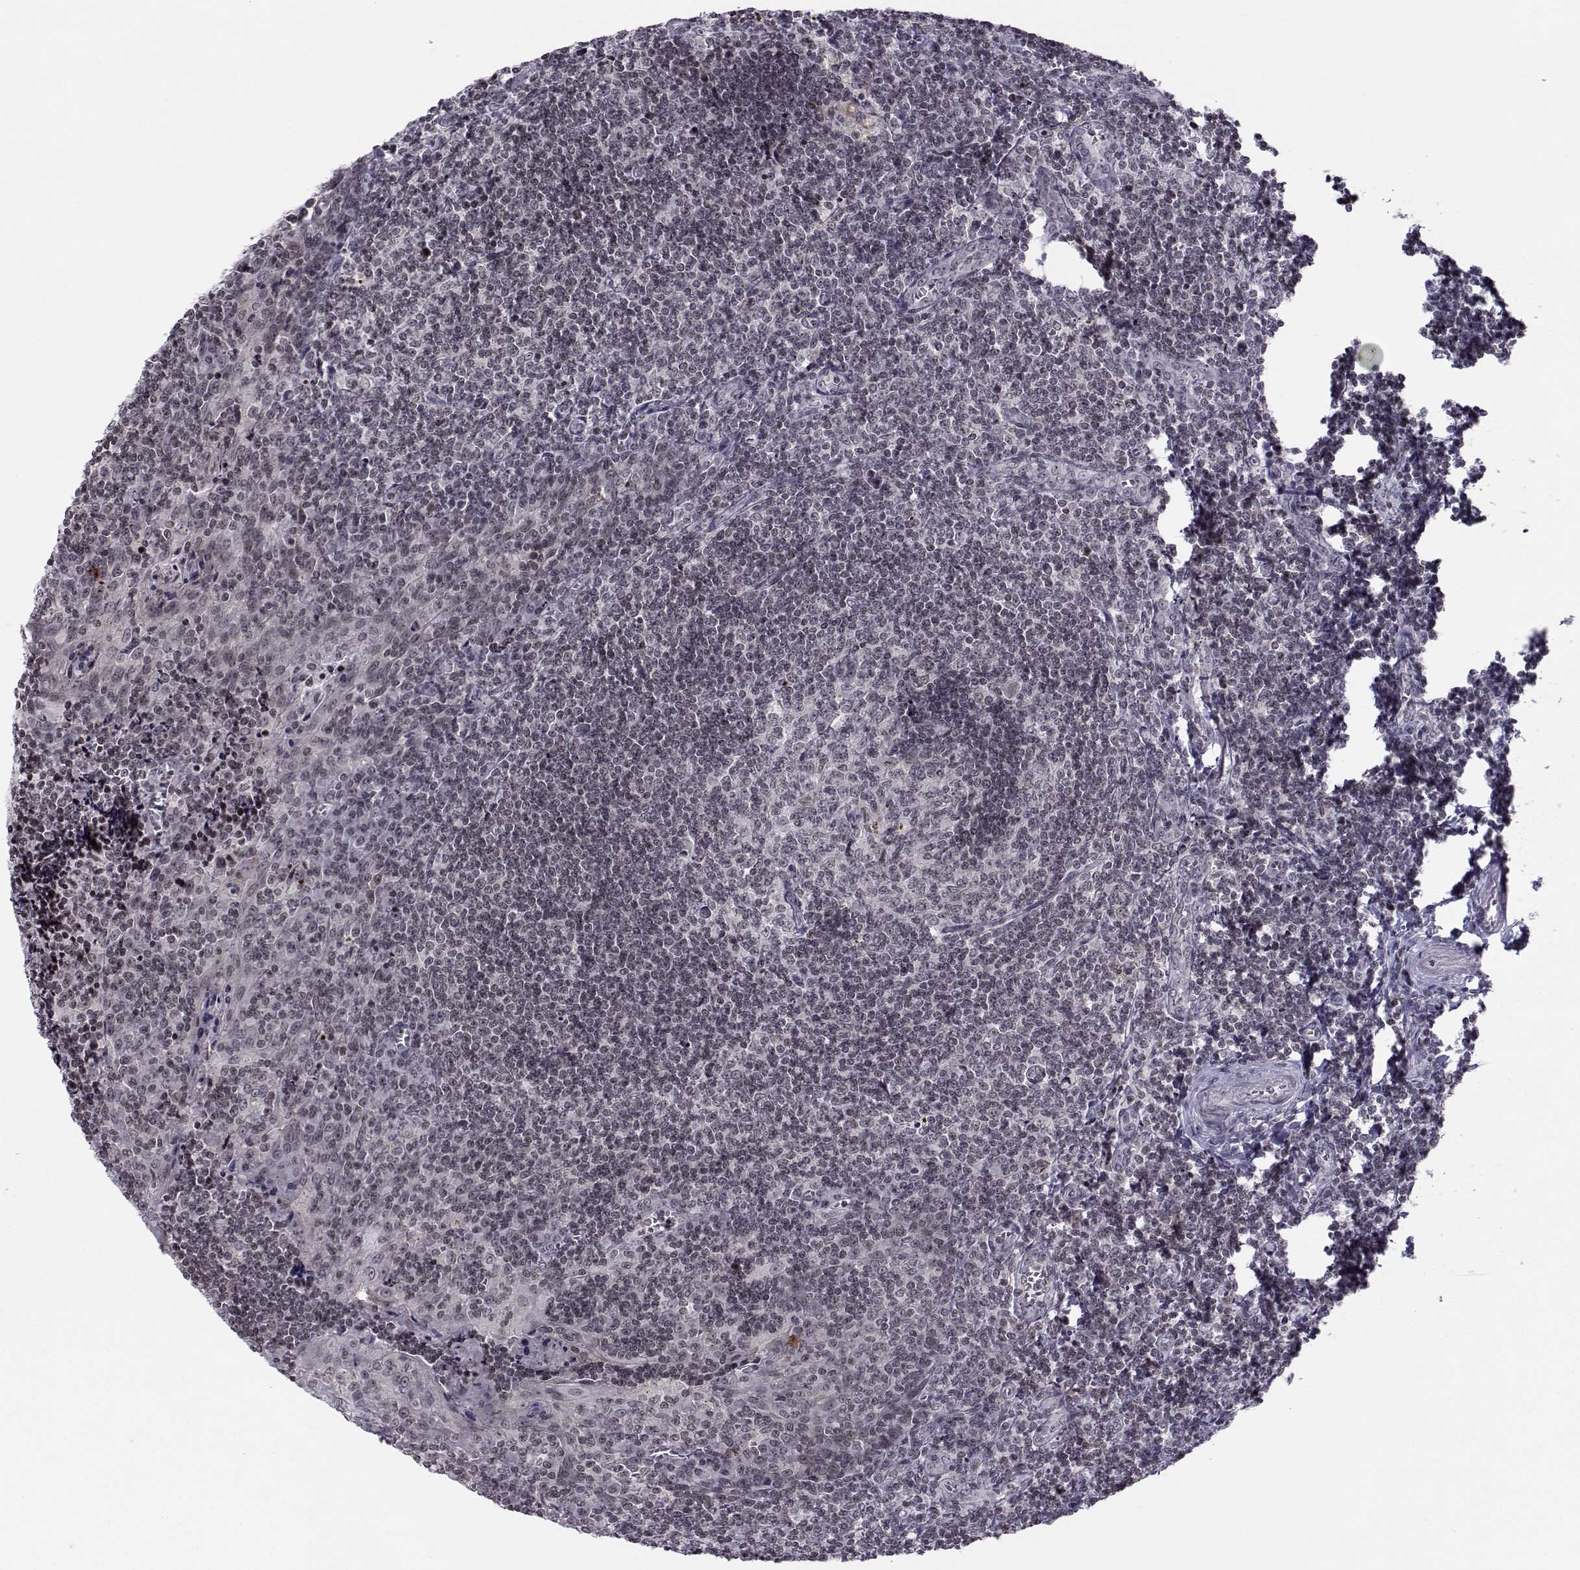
{"staining": {"intensity": "negative", "quantity": "none", "location": "none"}, "tissue": "tonsil", "cell_type": "Germinal center cells", "image_type": "normal", "snomed": [{"axis": "morphology", "description": "Normal tissue, NOS"}, {"axis": "morphology", "description": "Inflammation, NOS"}, {"axis": "topography", "description": "Tonsil"}], "caption": "This micrograph is of unremarkable tonsil stained with immunohistochemistry (IHC) to label a protein in brown with the nuclei are counter-stained blue. There is no staining in germinal center cells. (Stains: DAB (3,3'-diaminobenzidine) immunohistochemistry with hematoxylin counter stain, Microscopy: brightfield microscopy at high magnification).", "gene": "MARCHF4", "patient": {"sex": "female", "age": 31}}